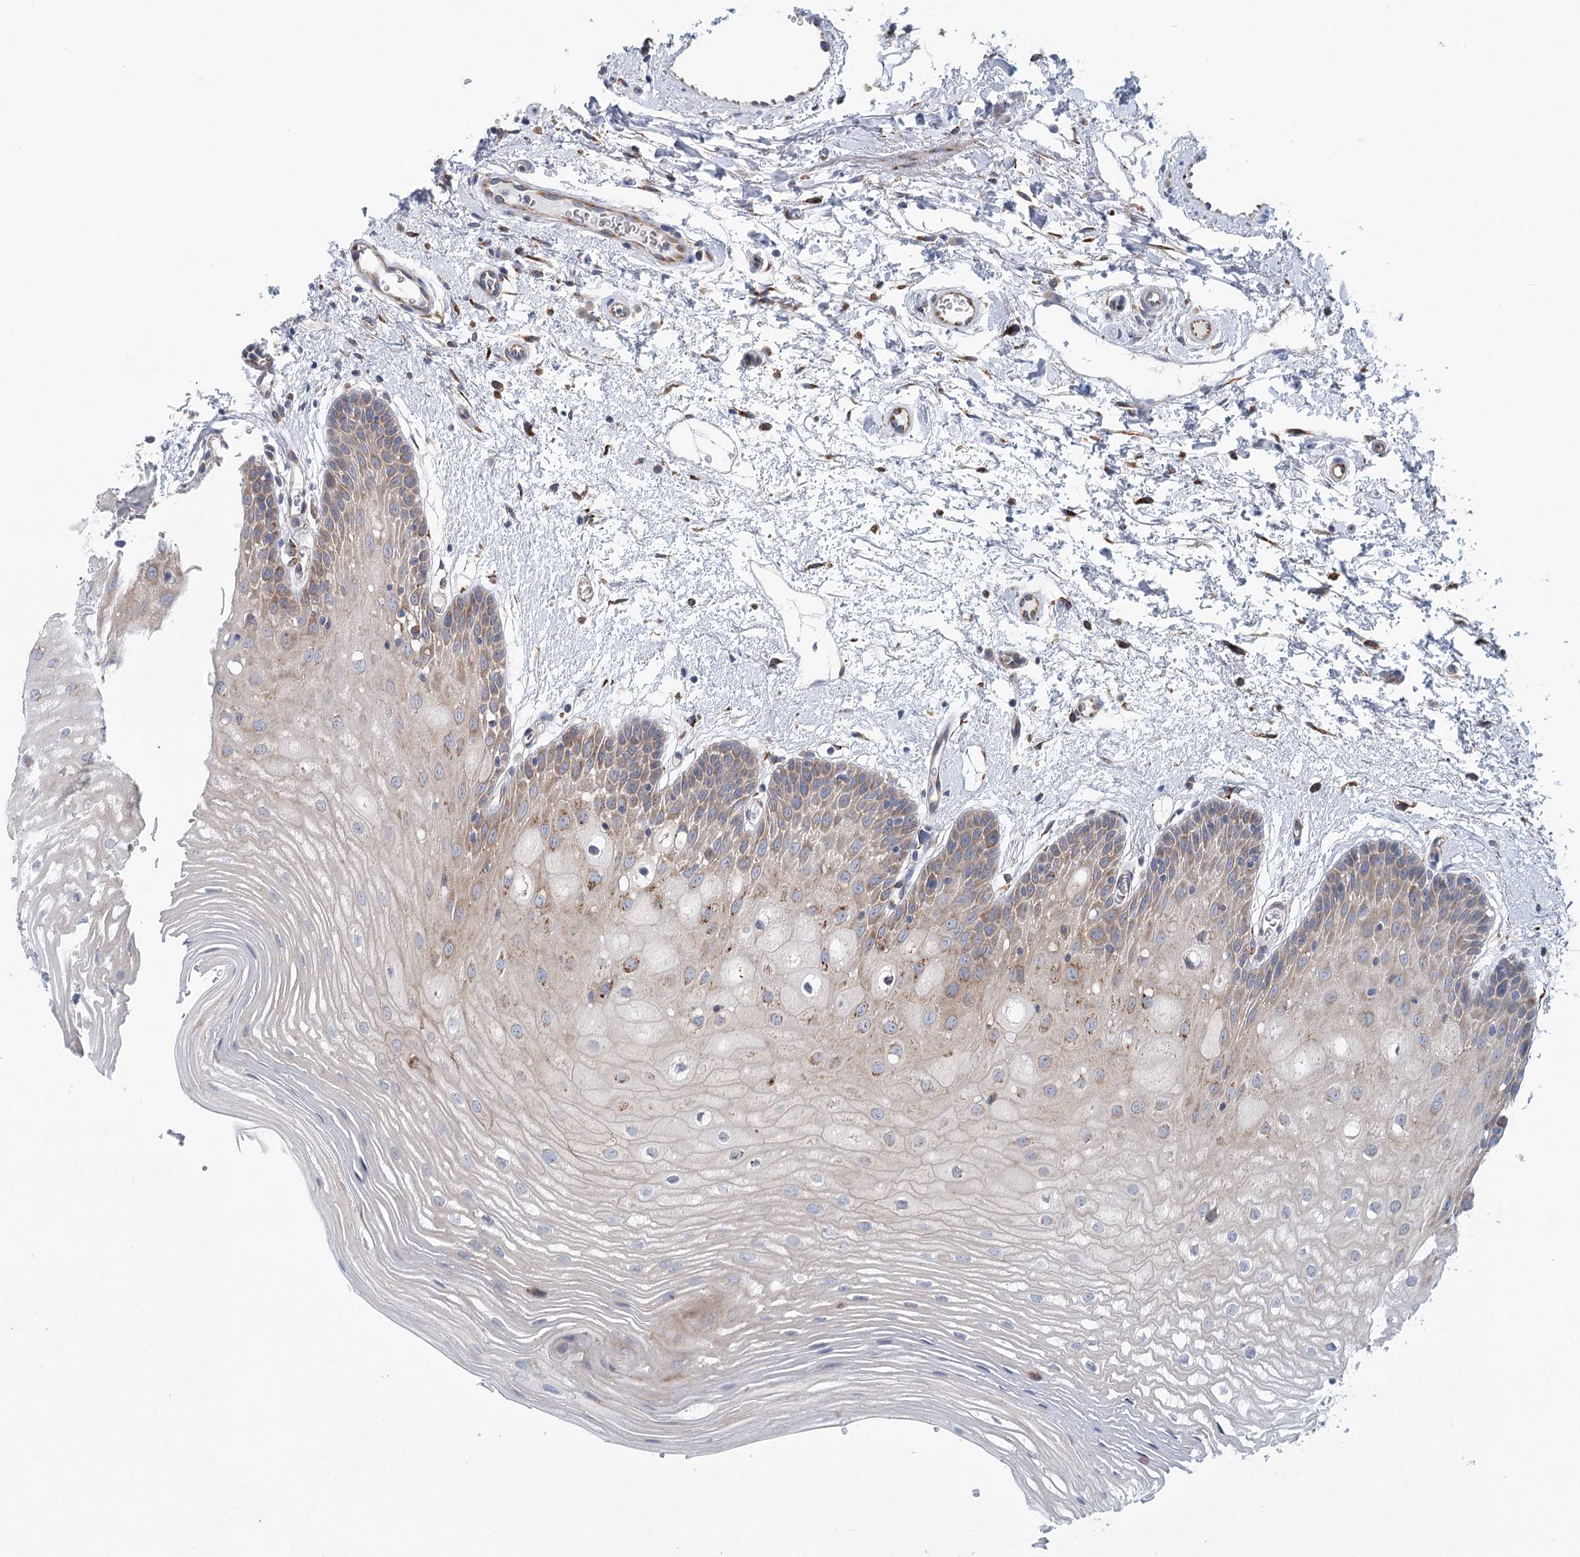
{"staining": {"intensity": "moderate", "quantity": "<25%", "location": "cytoplasmic/membranous"}, "tissue": "oral mucosa", "cell_type": "Squamous epithelial cells", "image_type": "normal", "snomed": [{"axis": "morphology", "description": "Normal tissue, NOS"}, {"axis": "topography", "description": "Oral tissue"}, {"axis": "topography", "description": "Tounge, NOS"}], "caption": "Immunohistochemical staining of unremarkable oral mucosa demonstrates <25% levels of moderate cytoplasmic/membranous protein positivity in about <25% of squamous epithelial cells.", "gene": "METTL24", "patient": {"sex": "female", "age": 73}}